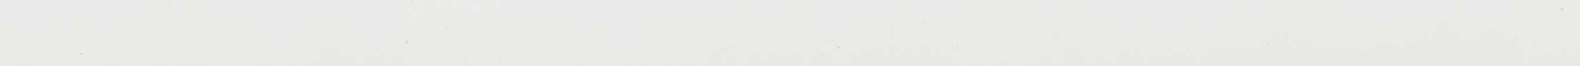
{"staining": {"intensity": "weak", "quantity": "25%-75%", "location": "nuclear"}, "tissue": "stomach cancer", "cell_type": "Tumor cells", "image_type": "cancer", "snomed": [{"axis": "morphology", "description": "Adenocarcinoma, NOS"}, {"axis": "topography", "description": "Stomach"}], "caption": "IHC of stomach adenocarcinoma shows low levels of weak nuclear positivity in approximately 25%-75% of tumor cells.", "gene": "CSNK2B", "patient": {"sex": "male", "age": 76}}